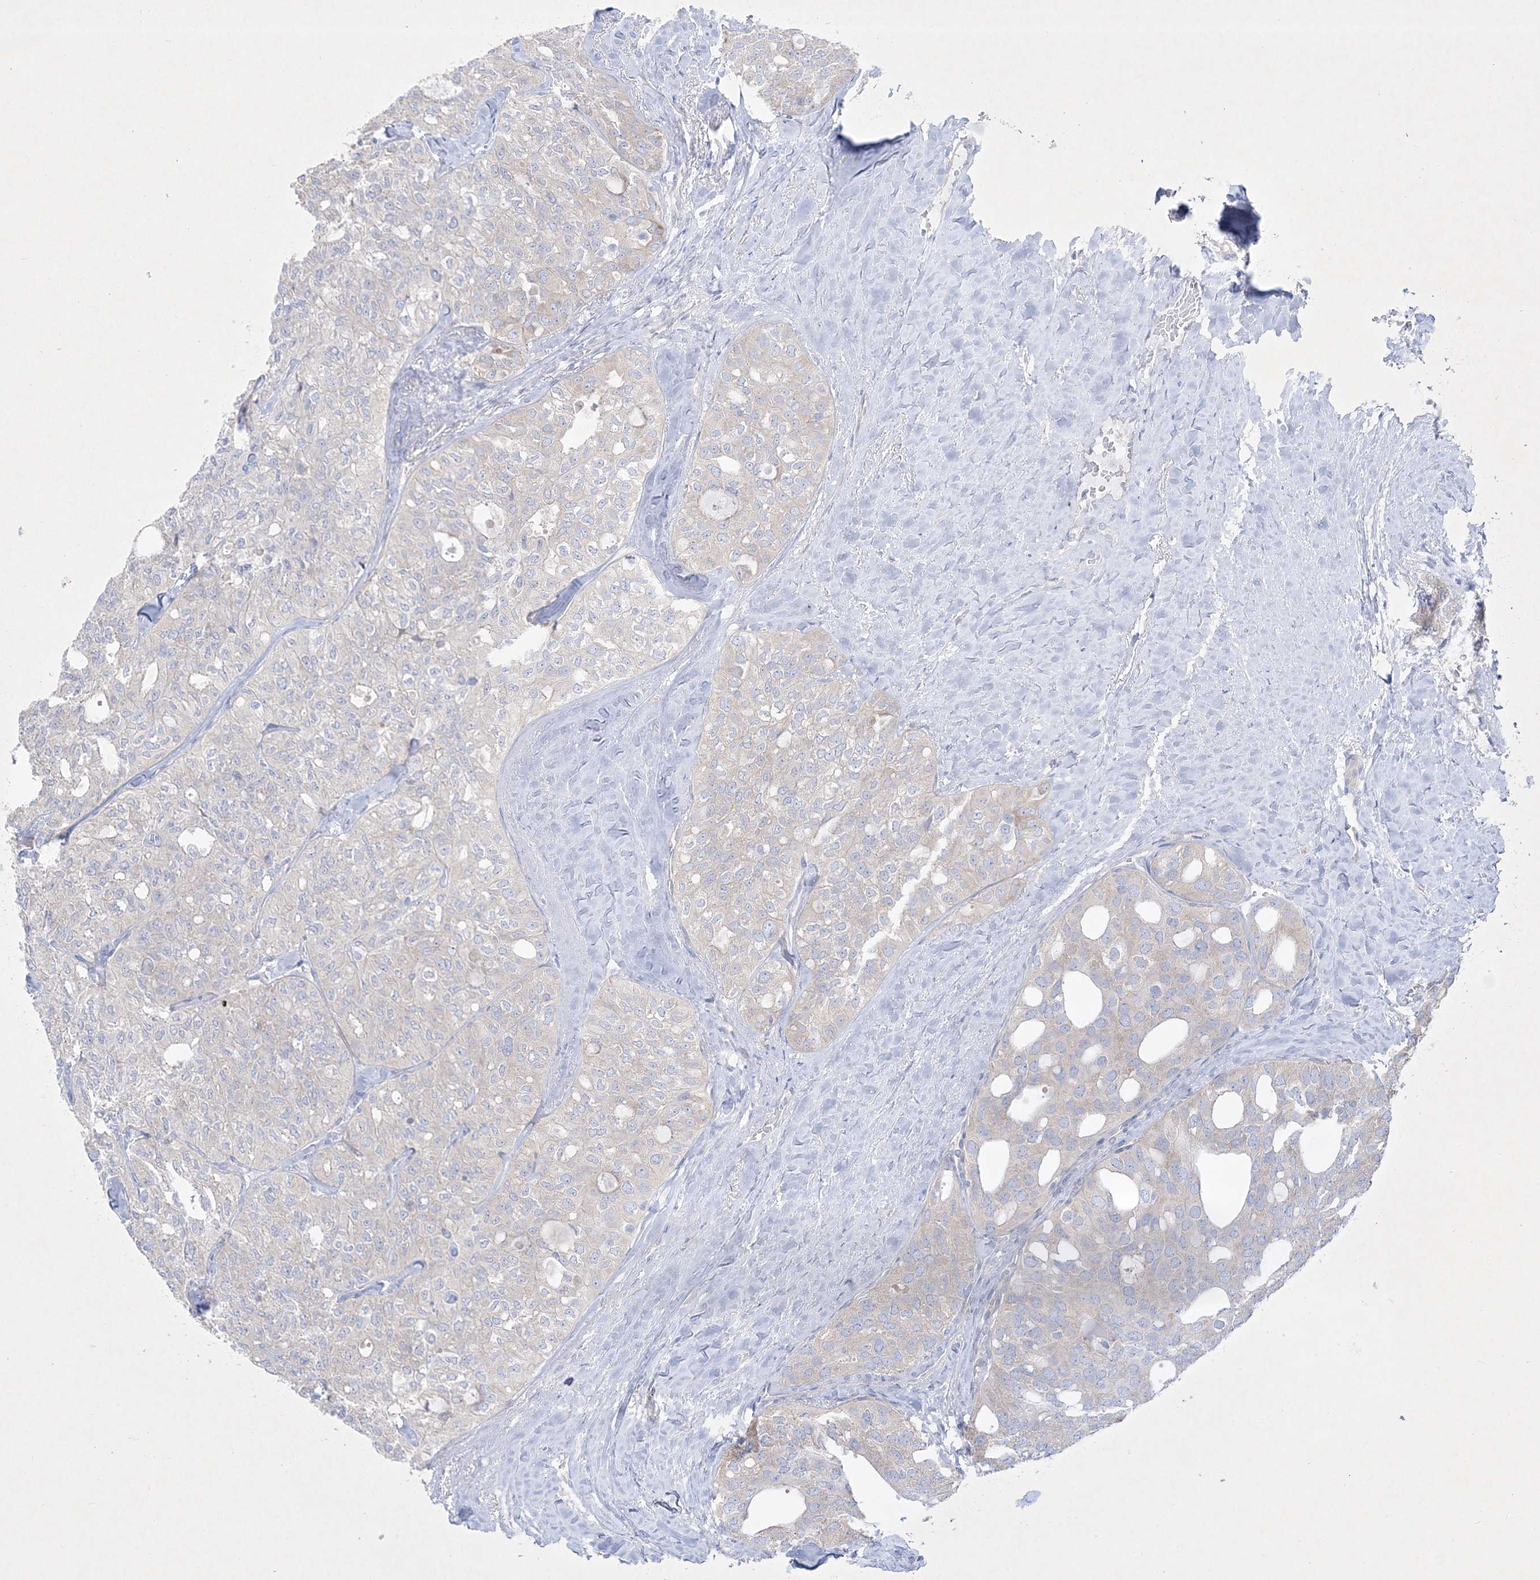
{"staining": {"intensity": "negative", "quantity": "none", "location": "none"}, "tissue": "thyroid cancer", "cell_type": "Tumor cells", "image_type": "cancer", "snomed": [{"axis": "morphology", "description": "Follicular adenoma carcinoma, NOS"}, {"axis": "topography", "description": "Thyroid gland"}], "caption": "Protein analysis of follicular adenoma carcinoma (thyroid) shows no significant positivity in tumor cells.", "gene": "FARSB", "patient": {"sex": "male", "age": 75}}